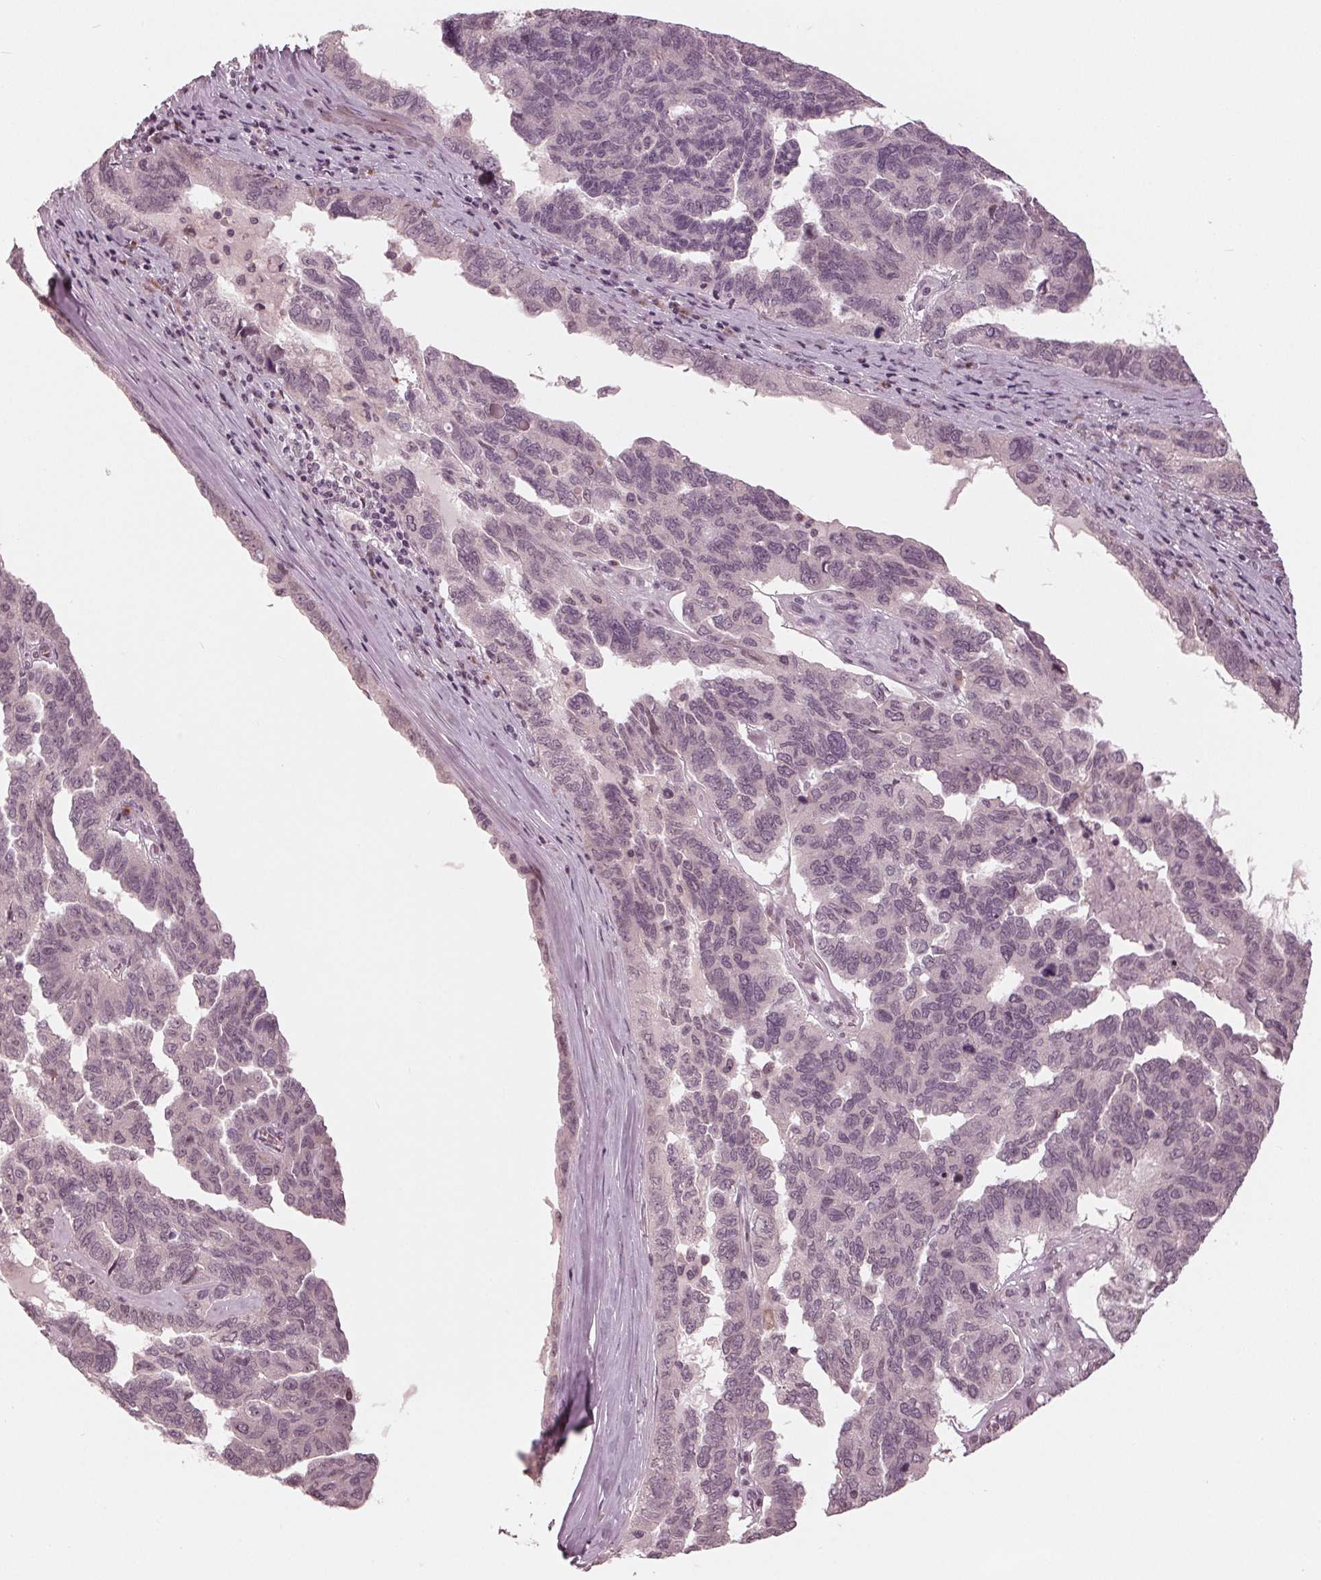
{"staining": {"intensity": "weak", "quantity": "<25%", "location": "nuclear"}, "tissue": "ovarian cancer", "cell_type": "Tumor cells", "image_type": "cancer", "snomed": [{"axis": "morphology", "description": "Cystadenocarcinoma, serous, NOS"}, {"axis": "topography", "description": "Ovary"}], "caption": "IHC photomicrograph of neoplastic tissue: ovarian cancer (serous cystadenocarcinoma) stained with DAB (3,3'-diaminobenzidine) reveals no significant protein expression in tumor cells. (DAB (3,3'-diaminobenzidine) IHC with hematoxylin counter stain).", "gene": "SLX4", "patient": {"sex": "female", "age": 64}}